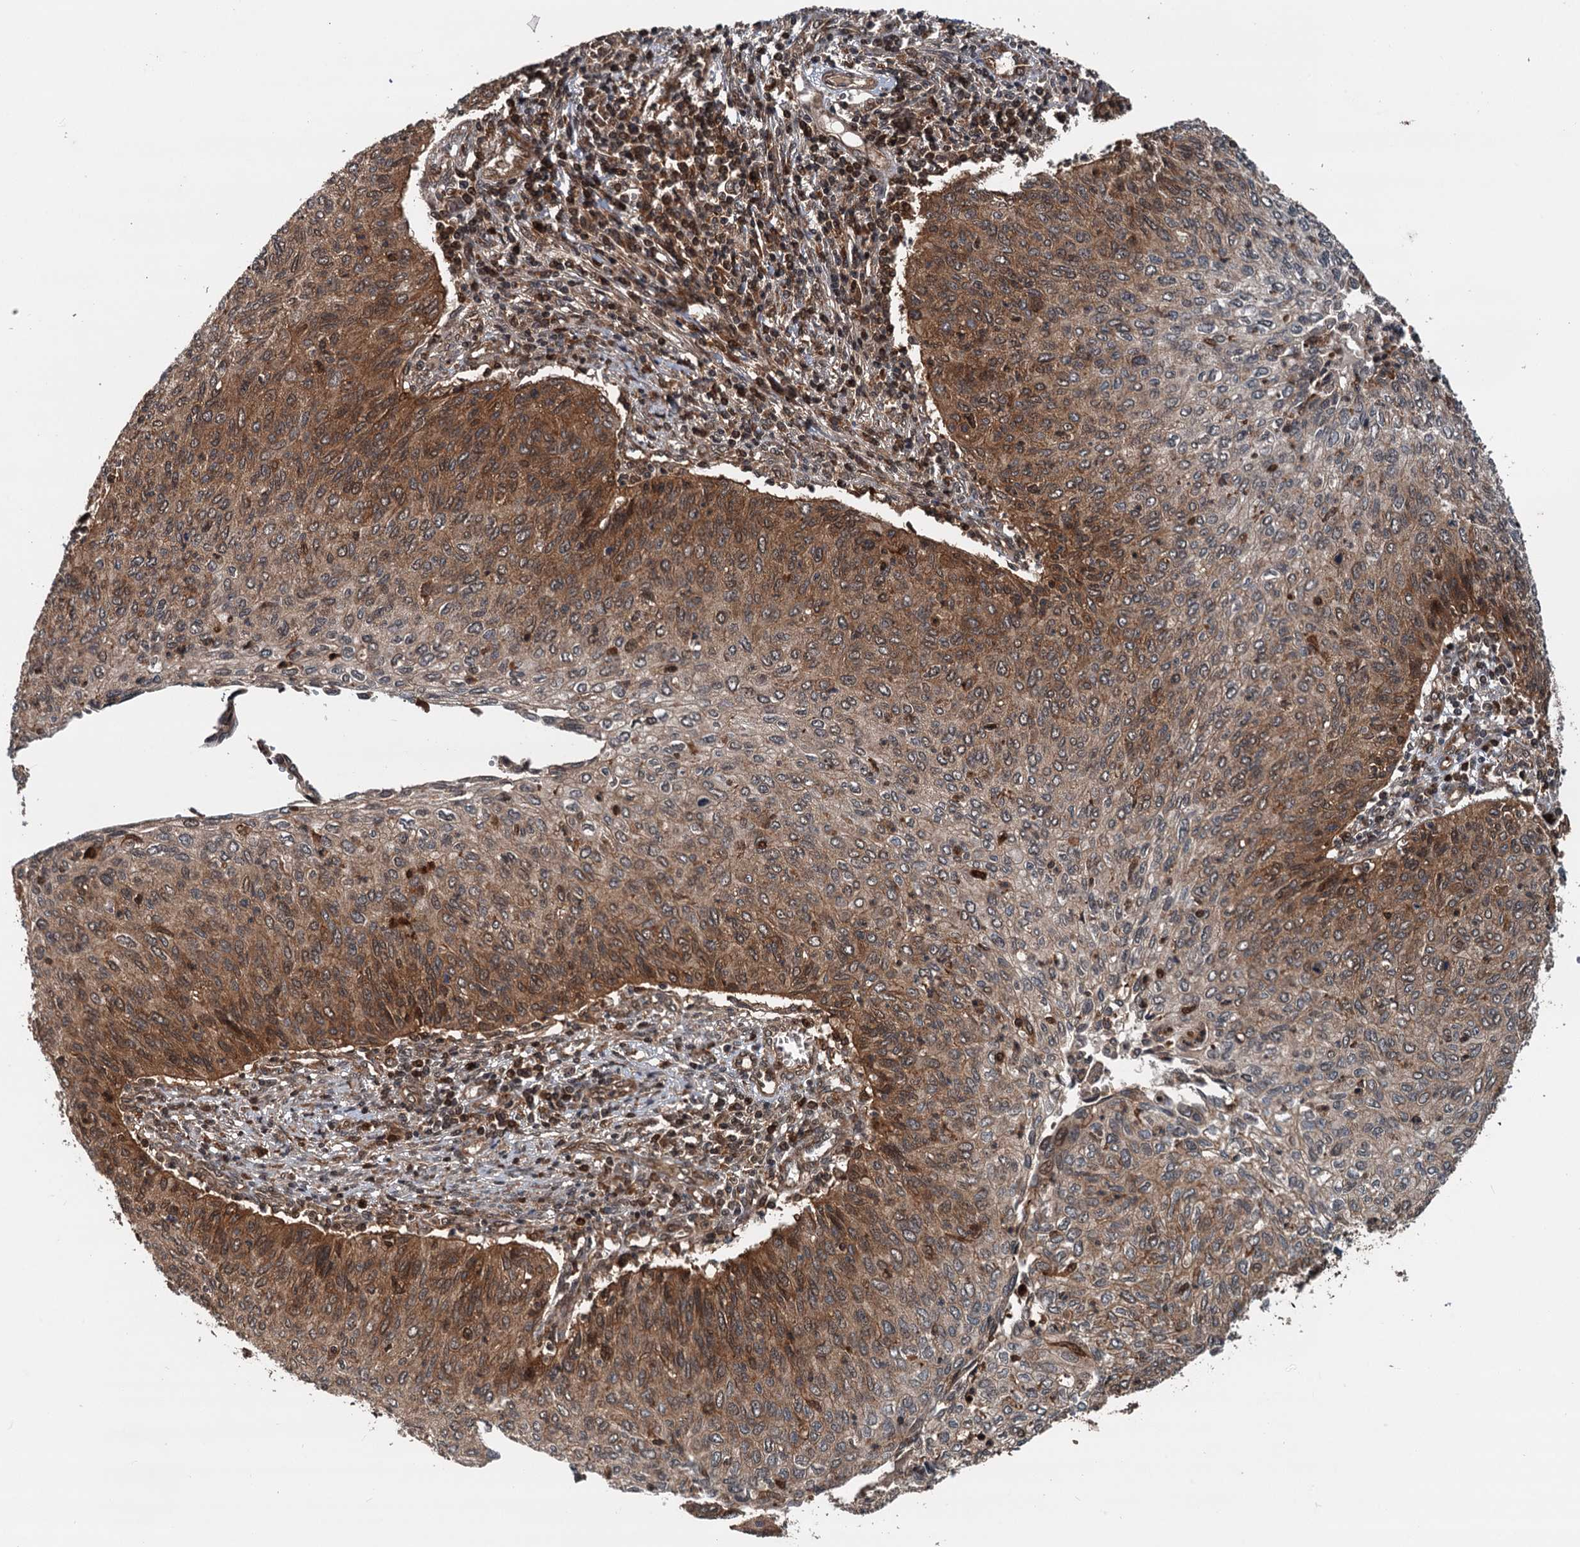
{"staining": {"intensity": "moderate", "quantity": ">75%", "location": "cytoplasmic/membranous"}, "tissue": "cervical cancer", "cell_type": "Tumor cells", "image_type": "cancer", "snomed": [{"axis": "morphology", "description": "Squamous cell carcinoma, NOS"}, {"axis": "topography", "description": "Cervix"}], "caption": "DAB immunohistochemical staining of cervical cancer reveals moderate cytoplasmic/membranous protein positivity in approximately >75% of tumor cells.", "gene": "STUB1", "patient": {"sex": "female", "age": 38}}